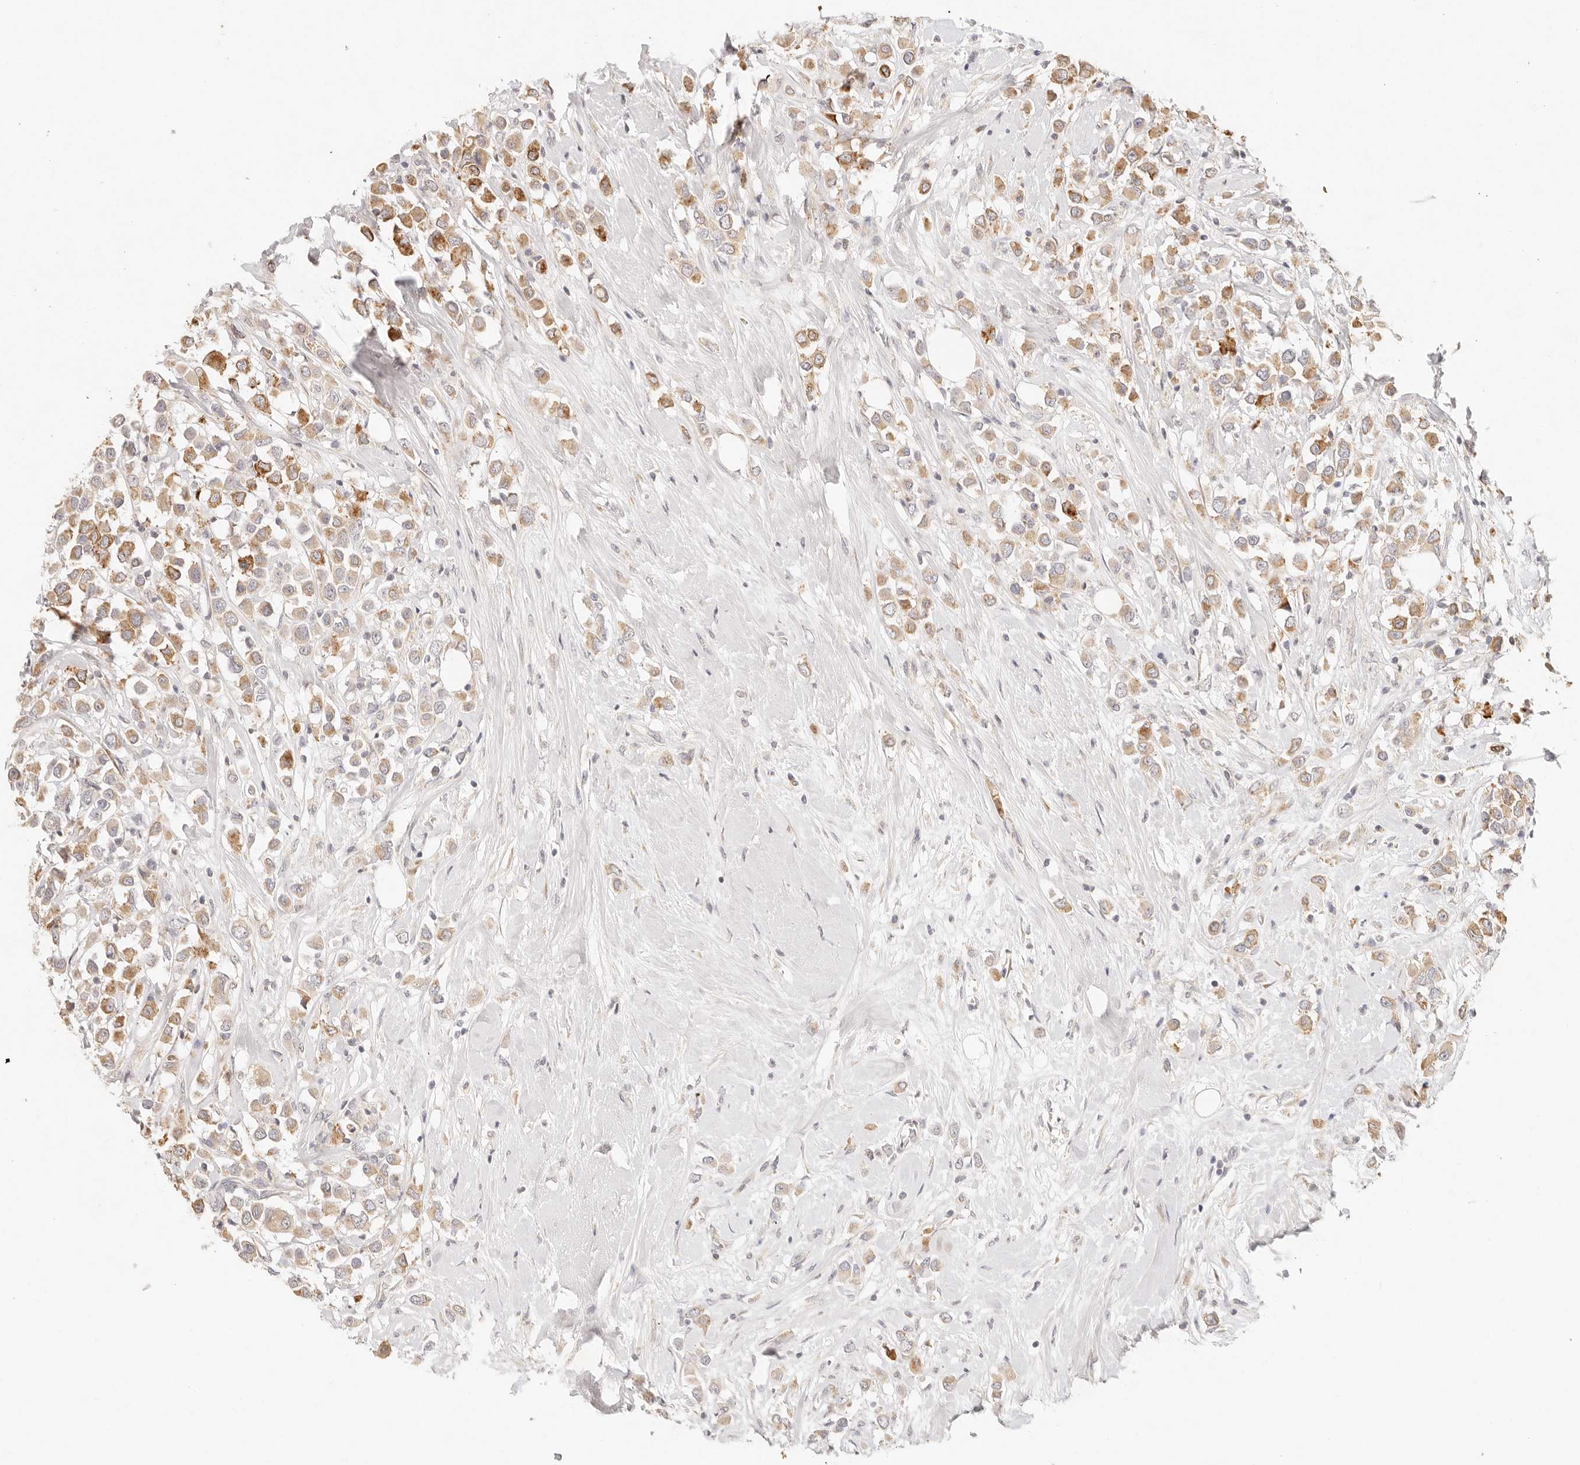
{"staining": {"intensity": "moderate", "quantity": "25%-75%", "location": "cytoplasmic/membranous"}, "tissue": "breast cancer", "cell_type": "Tumor cells", "image_type": "cancer", "snomed": [{"axis": "morphology", "description": "Duct carcinoma"}, {"axis": "topography", "description": "Breast"}], "caption": "Breast cancer was stained to show a protein in brown. There is medium levels of moderate cytoplasmic/membranous positivity in about 25%-75% of tumor cells.", "gene": "GPR156", "patient": {"sex": "female", "age": 61}}